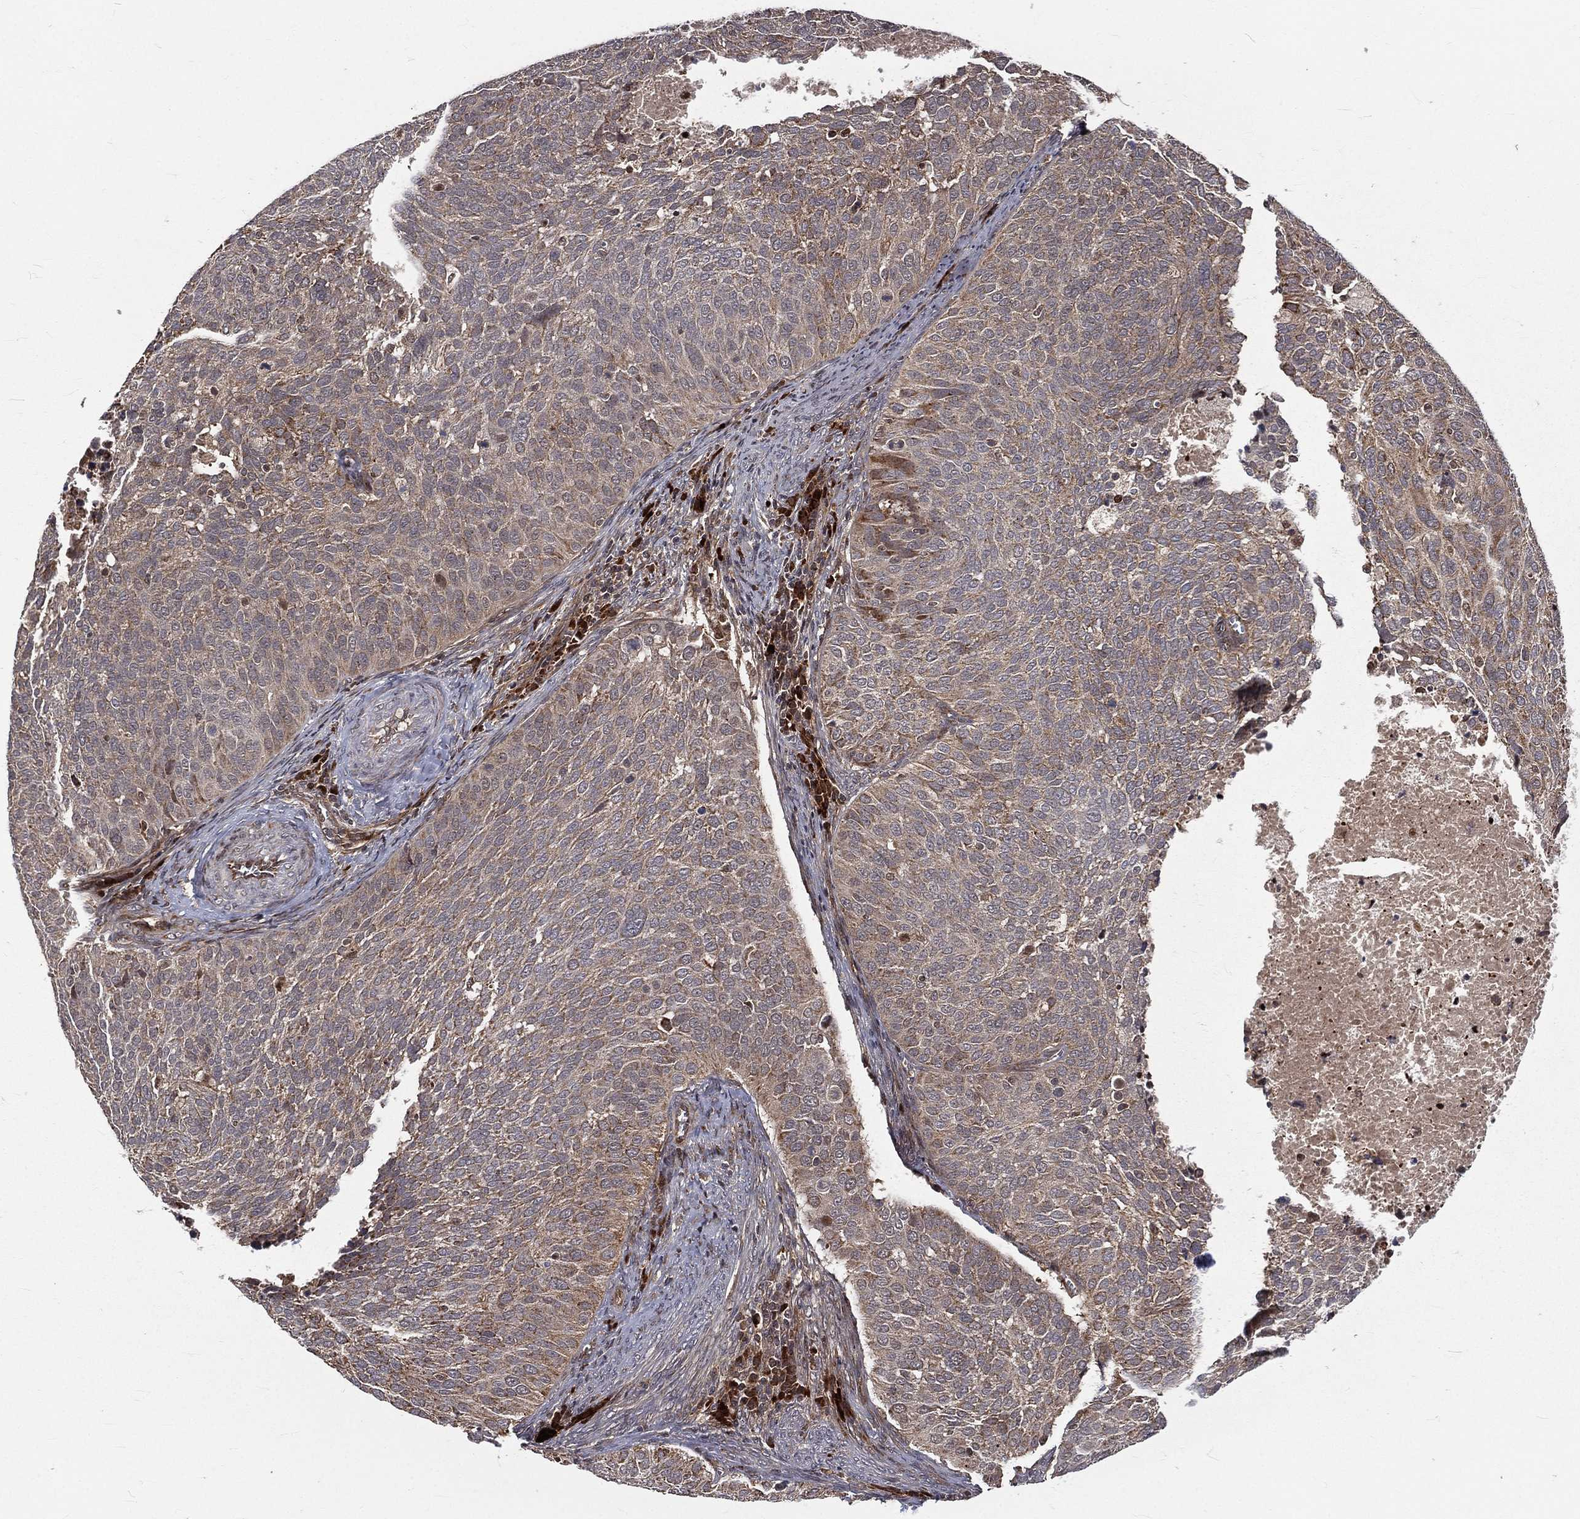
{"staining": {"intensity": "weak", "quantity": "<25%", "location": "cytoplasmic/membranous"}, "tissue": "cervical cancer", "cell_type": "Tumor cells", "image_type": "cancer", "snomed": [{"axis": "morphology", "description": "Squamous cell carcinoma, NOS"}, {"axis": "topography", "description": "Cervix"}], "caption": "Tumor cells show no significant protein expression in squamous cell carcinoma (cervical).", "gene": "MDM2", "patient": {"sex": "female", "age": 39}}